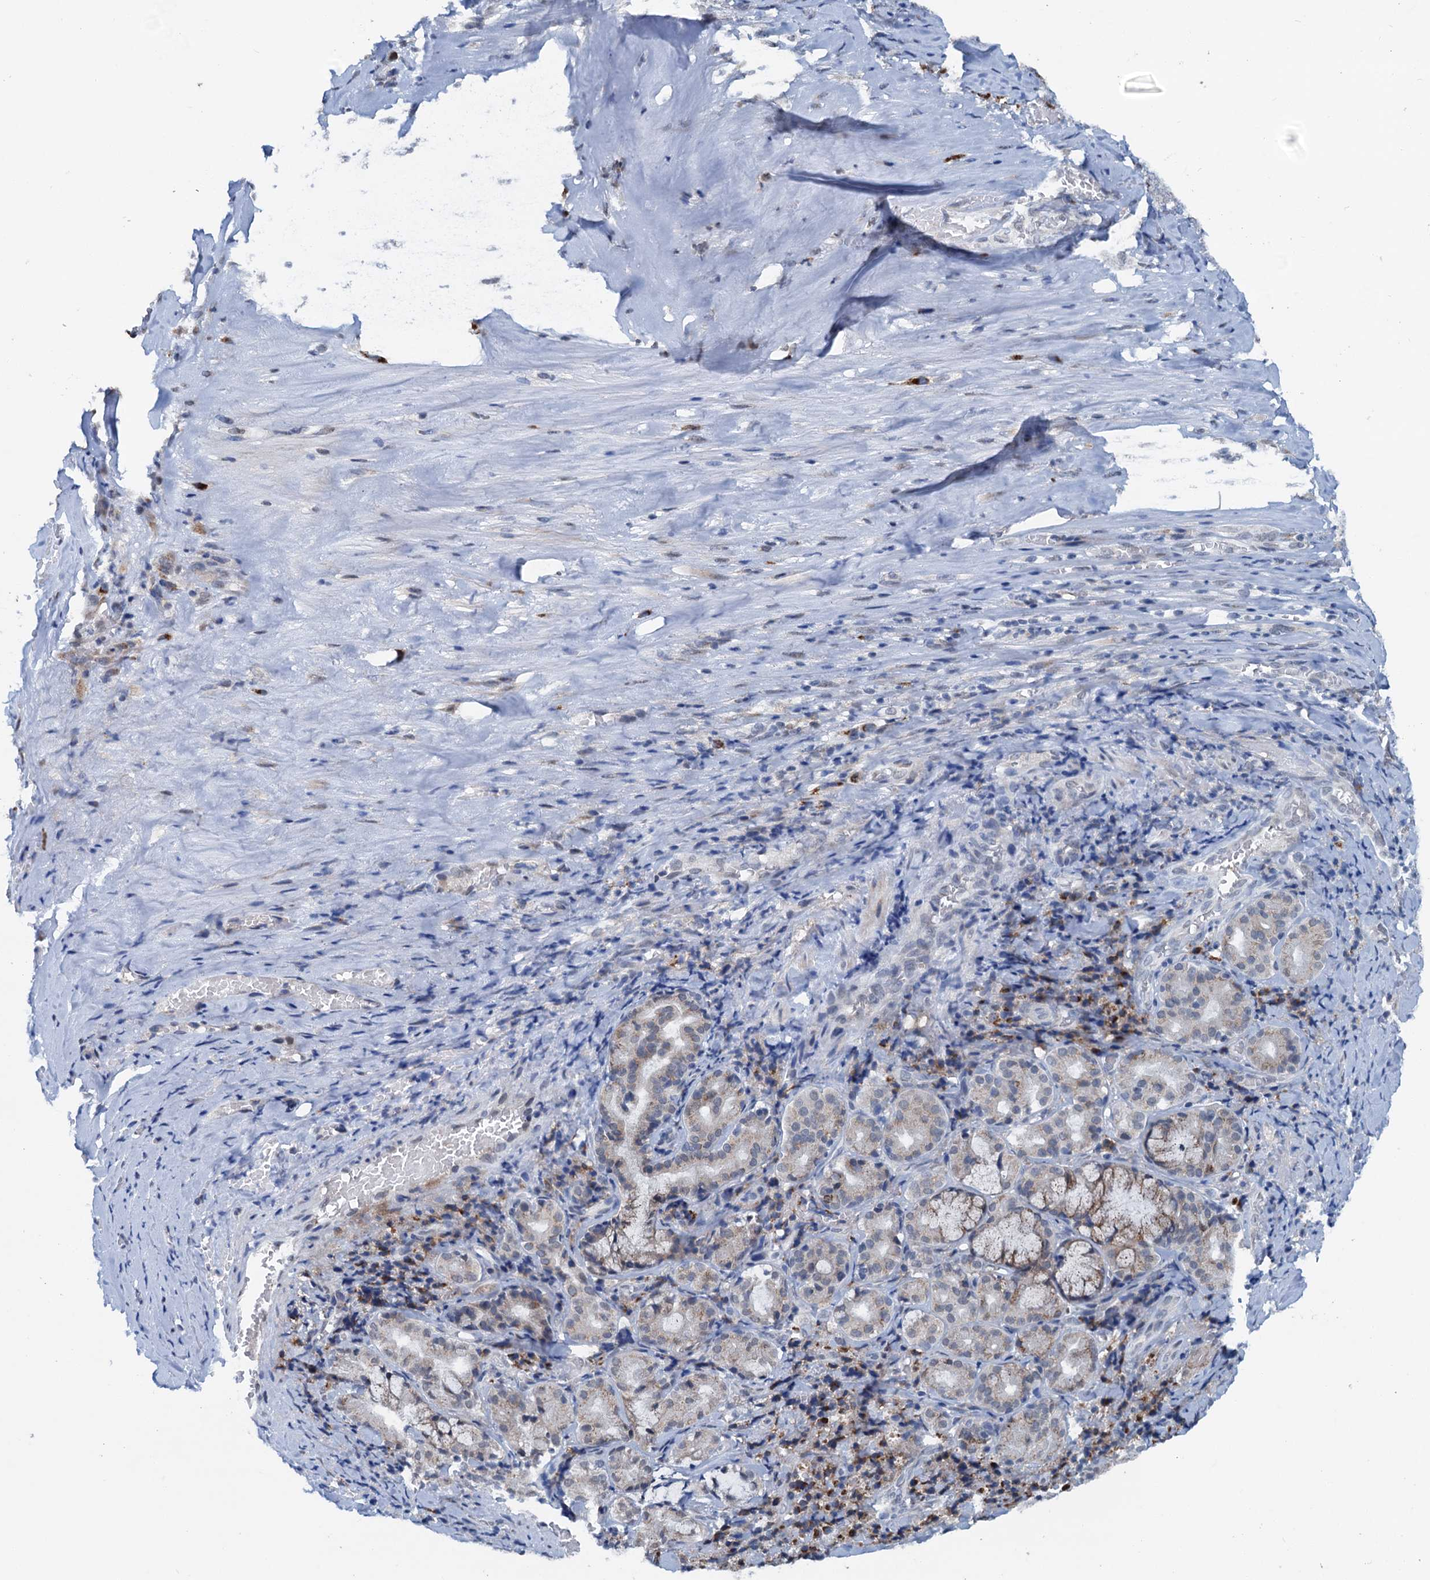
{"staining": {"intensity": "negative", "quantity": "none", "location": "none"}, "tissue": "adipose tissue", "cell_type": "Adipocytes", "image_type": "normal", "snomed": [{"axis": "morphology", "description": "Normal tissue, NOS"}, {"axis": "morphology", "description": "Basal cell carcinoma"}, {"axis": "topography", "description": "Cartilage tissue"}, {"axis": "topography", "description": "Nasopharynx"}, {"axis": "topography", "description": "Oral tissue"}], "caption": "The histopathology image exhibits no significant staining in adipocytes of adipose tissue. (Stains: DAB (3,3'-diaminobenzidine) immunohistochemistry (IHC) with hematoxylin counter stain, Microscopy: brightfield microscopy at high magnification).", "gene": "SHLD1", "patient": {"sex": "female", "age": 77}}